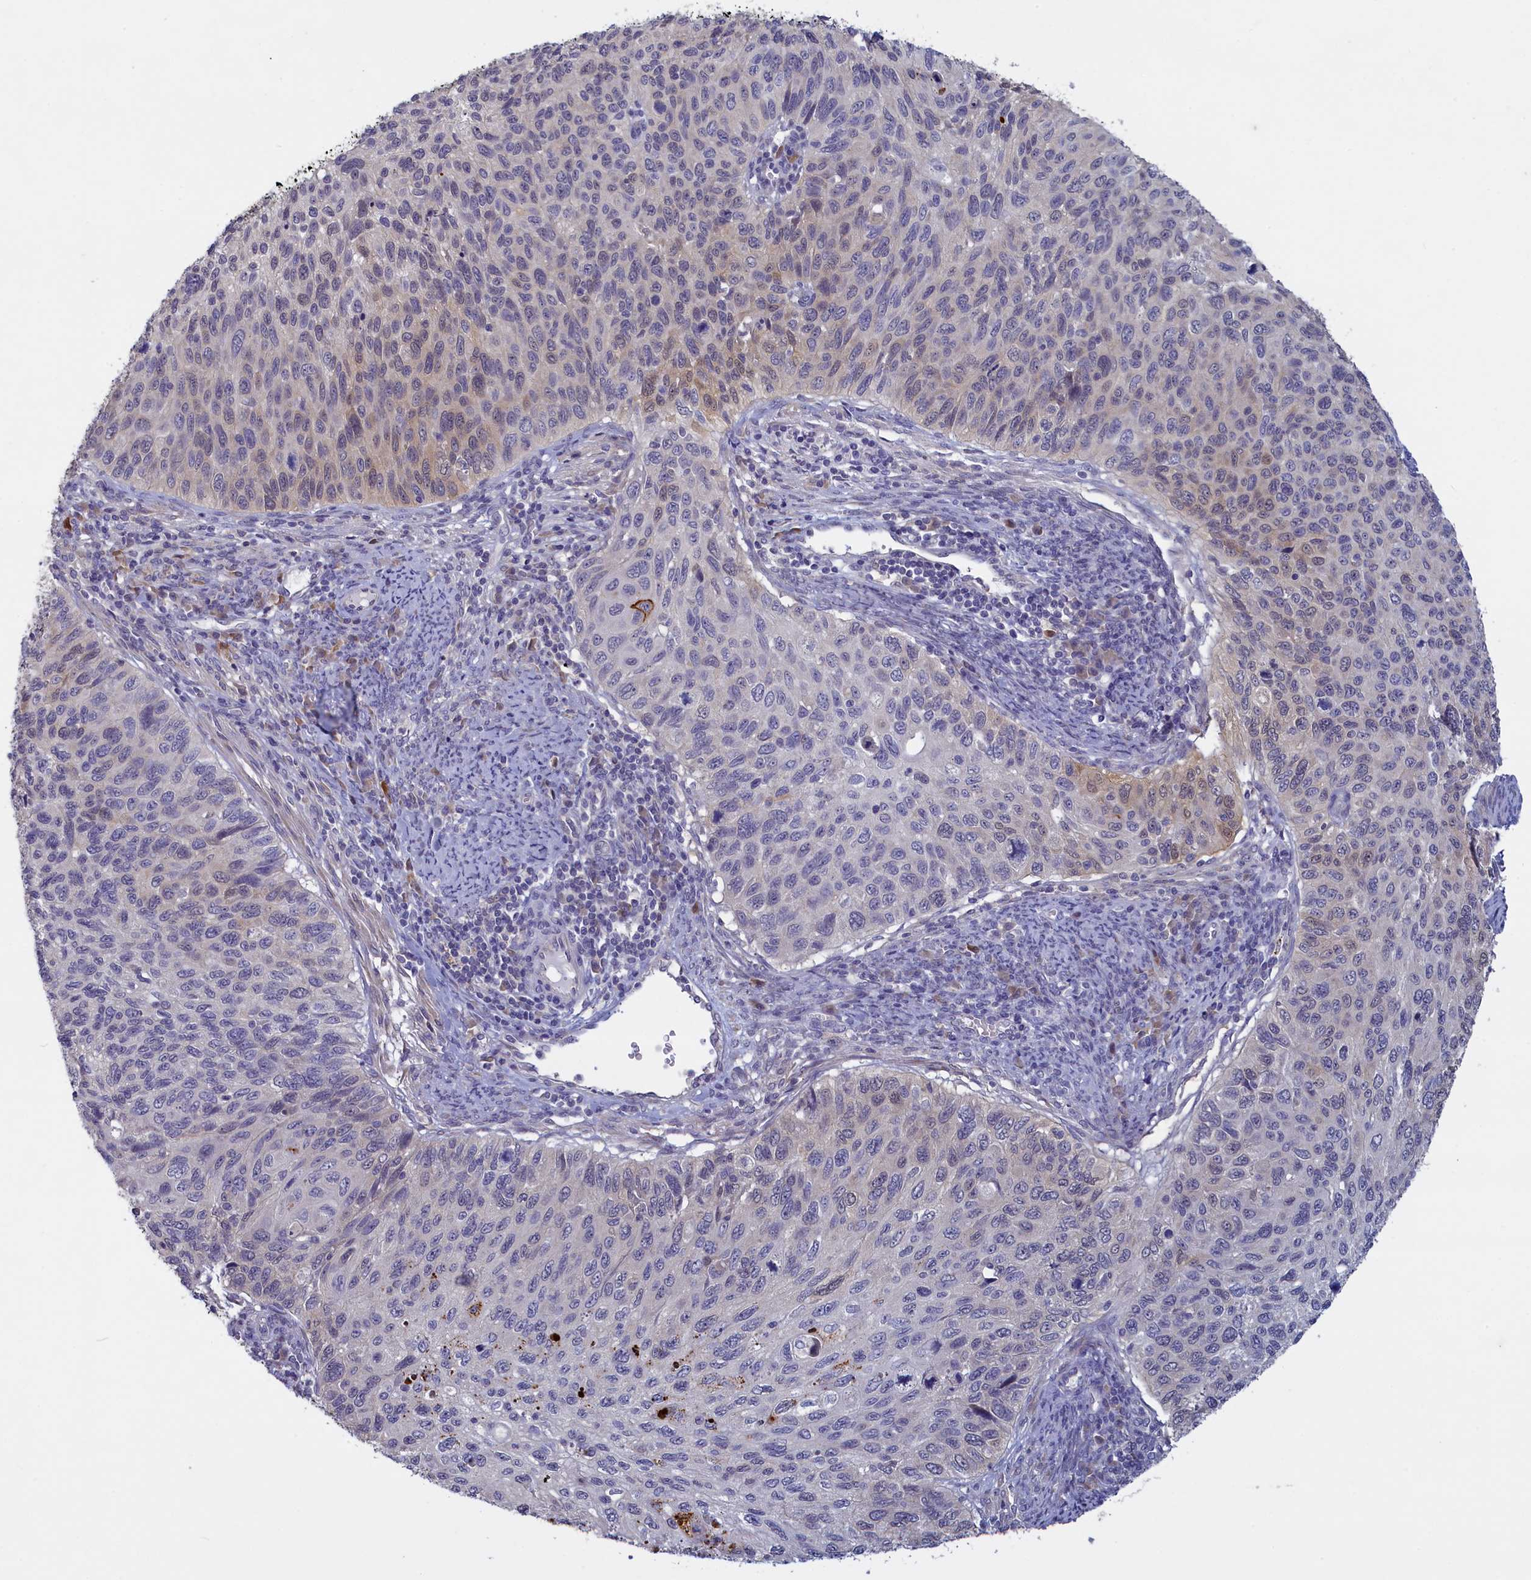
{"staining": {"intensity": "weak", "quantity": "<25%", "location": "cytoplasmic/membranous,nuclear"}, "tissue": "cervical cancer", "cell_type": "Tumor cells", "image_type": "cancer", "snomed": [{"axis": "morphology", "description": "Squamous cell carcinoma, NOS"}, {"axis": "topography", "description": "Cervix"}], "caption": "Protein analysis of cervical cancer displays no significant positivity in tumor cells. The staining is performed using DAB (3,3'-diaminobenzidine) brown chromogen with nuclei counter-stained in using hematoxylin.", "gene": "UCHL3", "patient": {"sex": "female", "age": 70}}